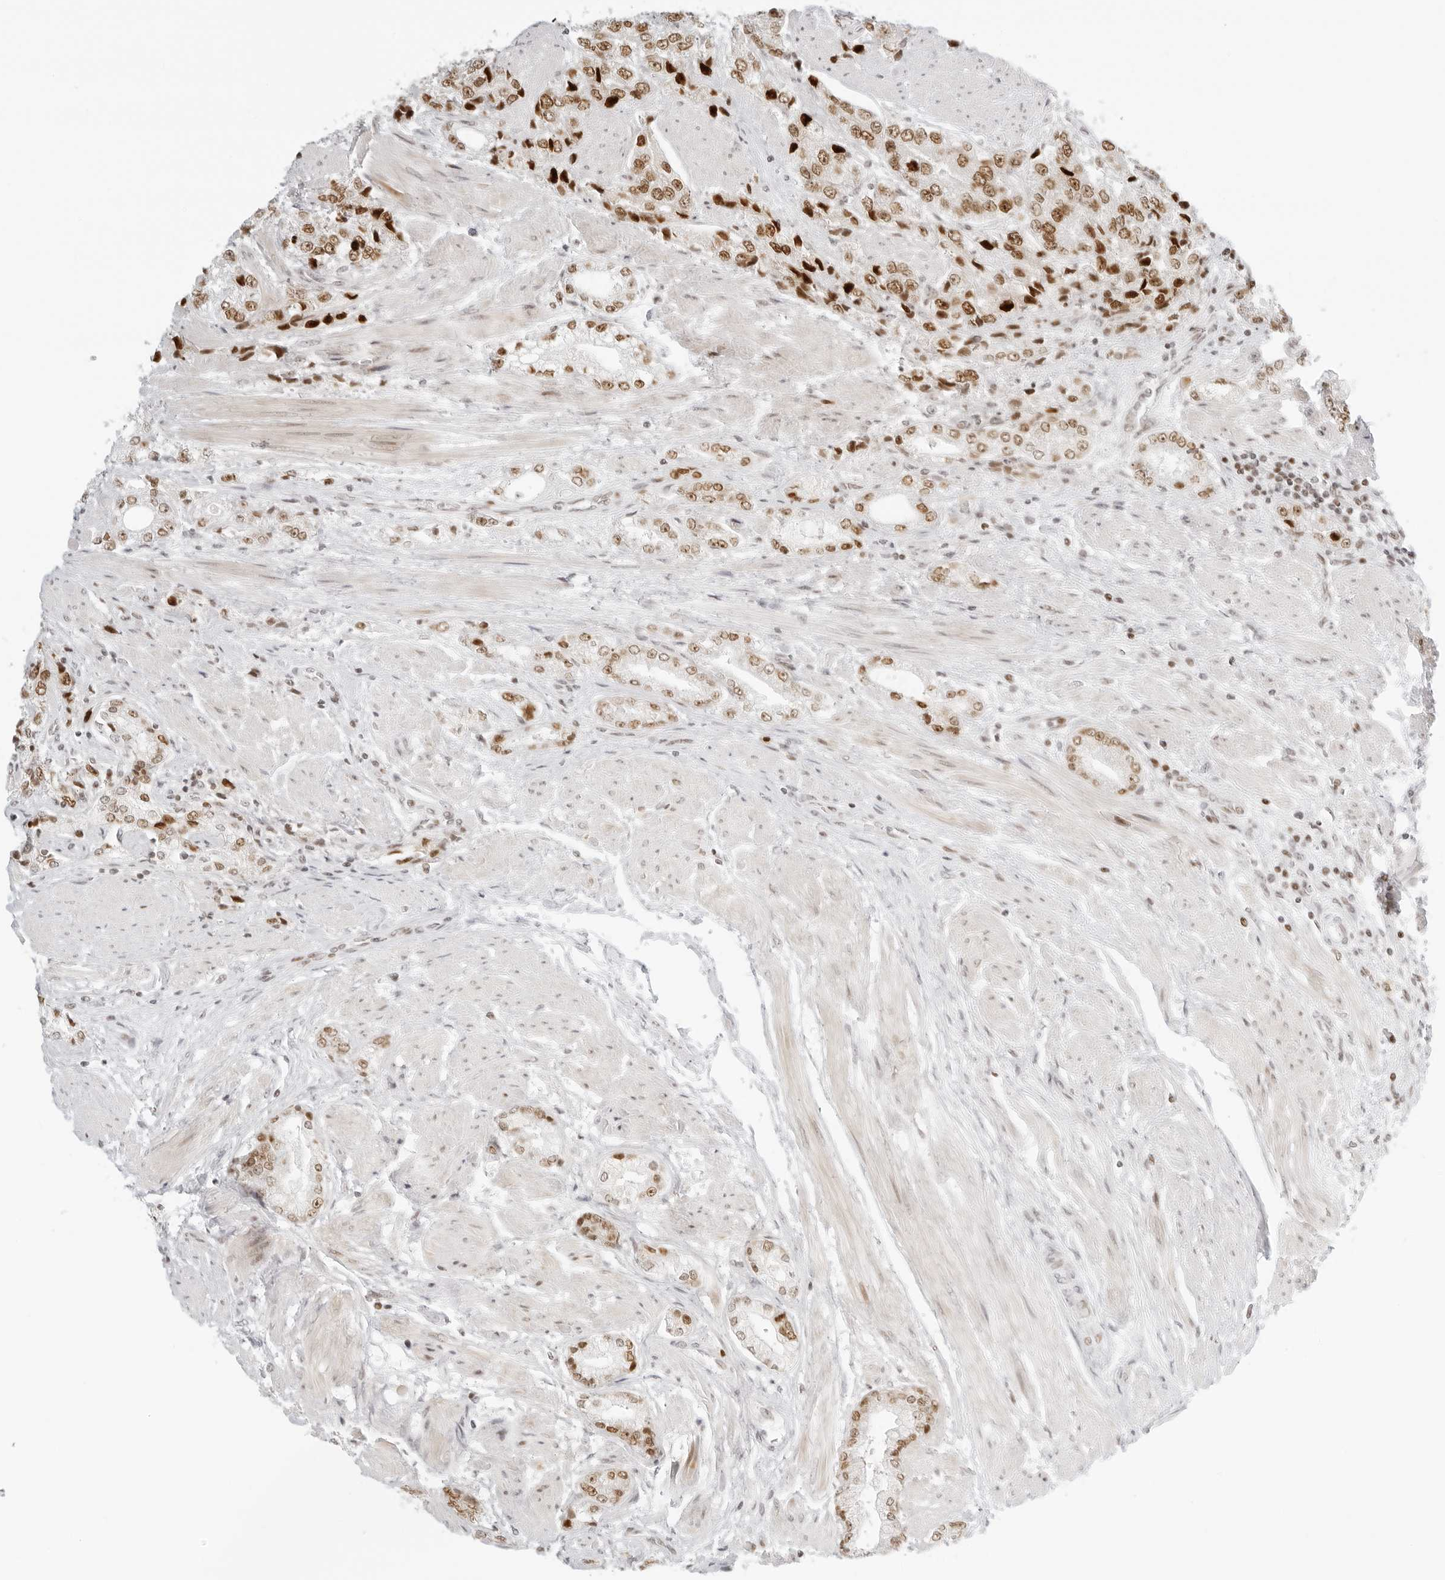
{"staining": {"intensity": "moderate", "quantity": "<25%", "location": "nuclear"}, "tissue": "prostate cancer", "cell_type": "Tumor cells", "image_type": "cancer", "snomed": [{"axis": "morphology", "description": "Adenocarcinoma, High grade"}, {"axis": "topography", "description": "Prostate"}], "caption": "Prostate high-grade adenocarcinoma stained for a protein (brown) demonstrates moderate nuclear positive expression in about <25% of tumor cells.", "gene": "RCC1", "patient": {"sex": "male", "age": 50}}